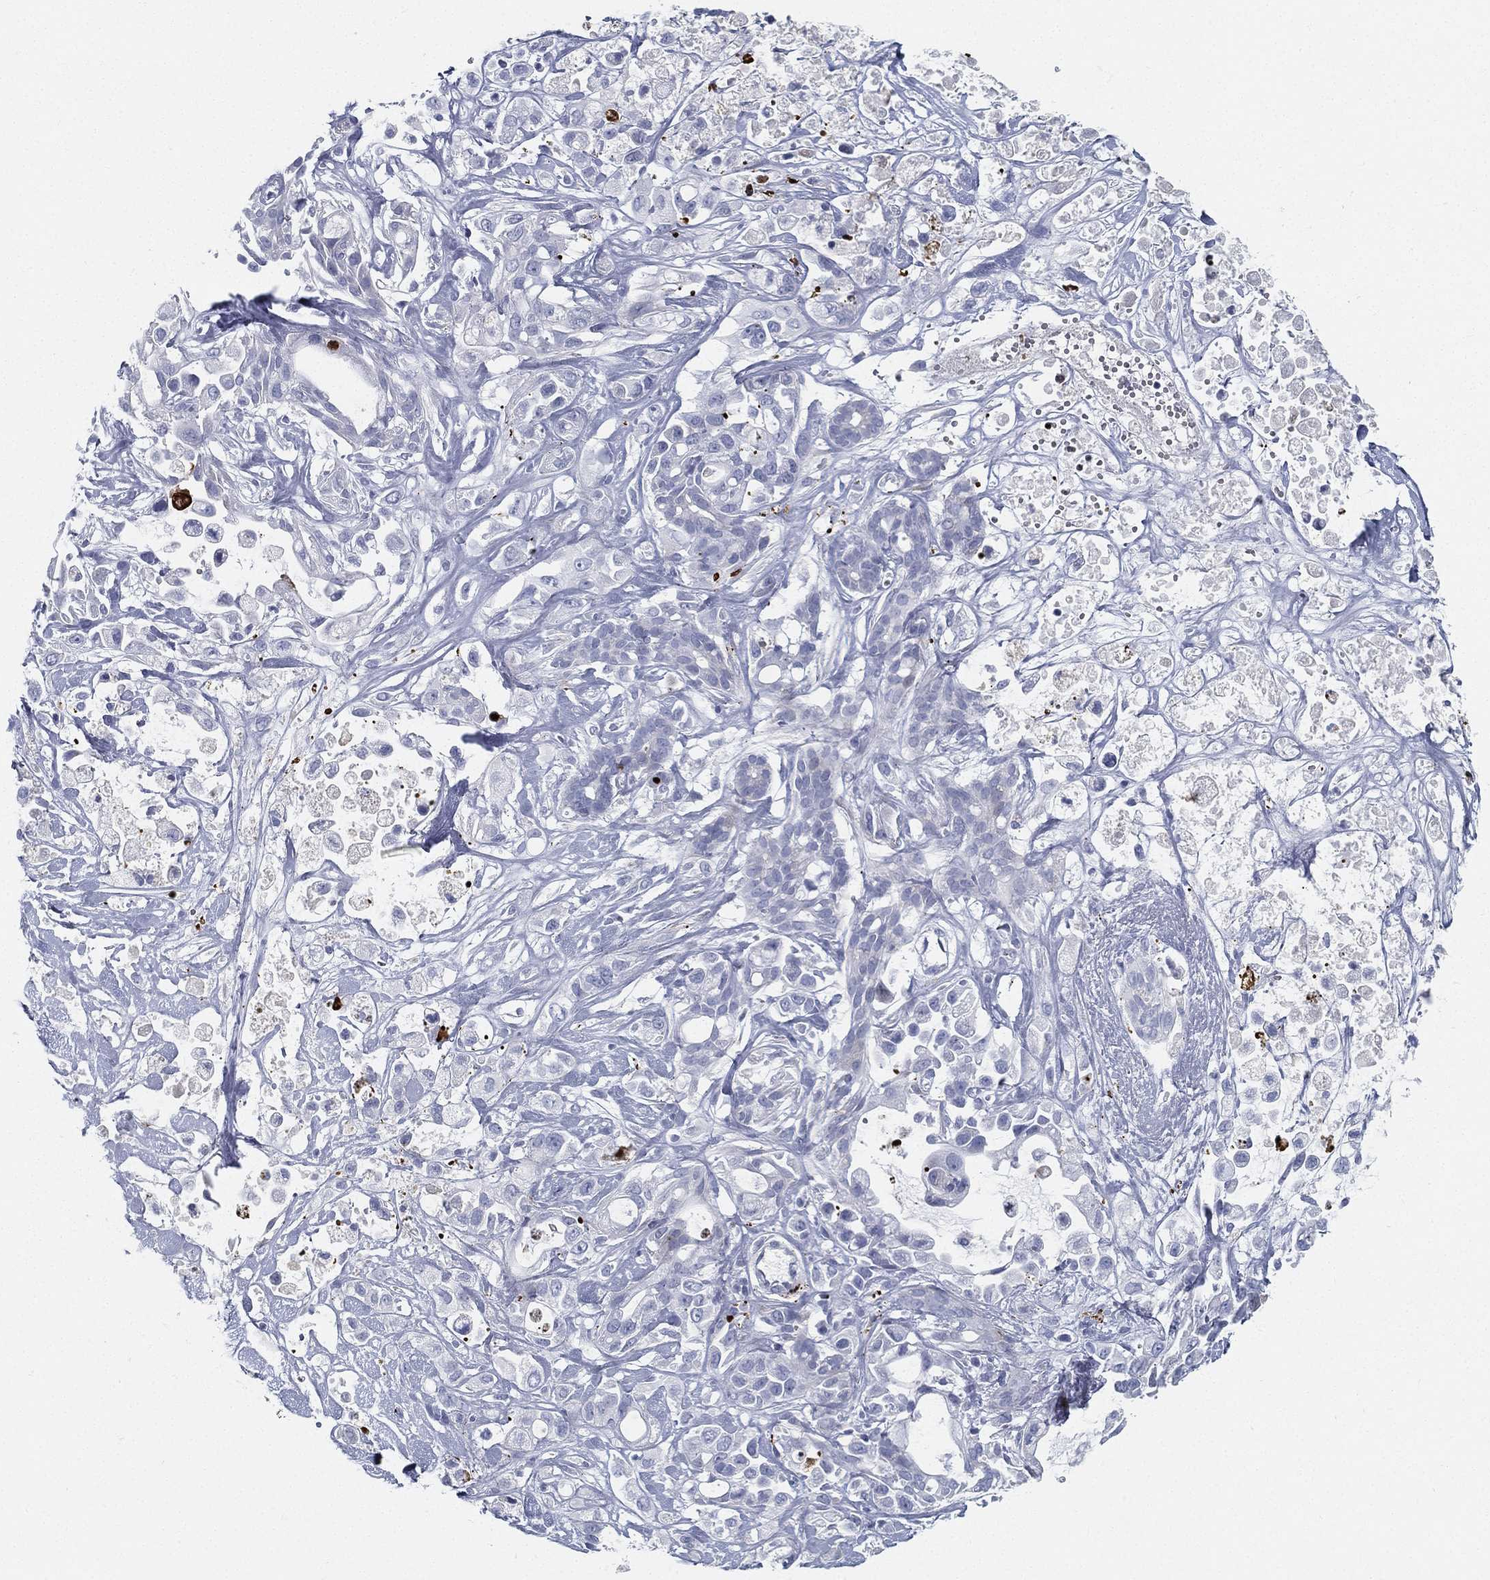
{"staining": {"intensity": "negative", "quantity": "none", "location": "none"}, "tissue": "pancreatic cancer", "cell_type": "Tumor cells", "image_type": "cancer", "snomed": [{"axis": "morphology", "description": "Adenocarcinoma, NOS"}, {"axis": "topography", "description": "Pancreas"}], "caption": "DAB immunohistochemical staining of human pancreatic adenocarcinoma demonstrates no significant positivity in tumor cells.", "gene": "SPPL2C", "patient": {"sex": "male", "age": 44}}